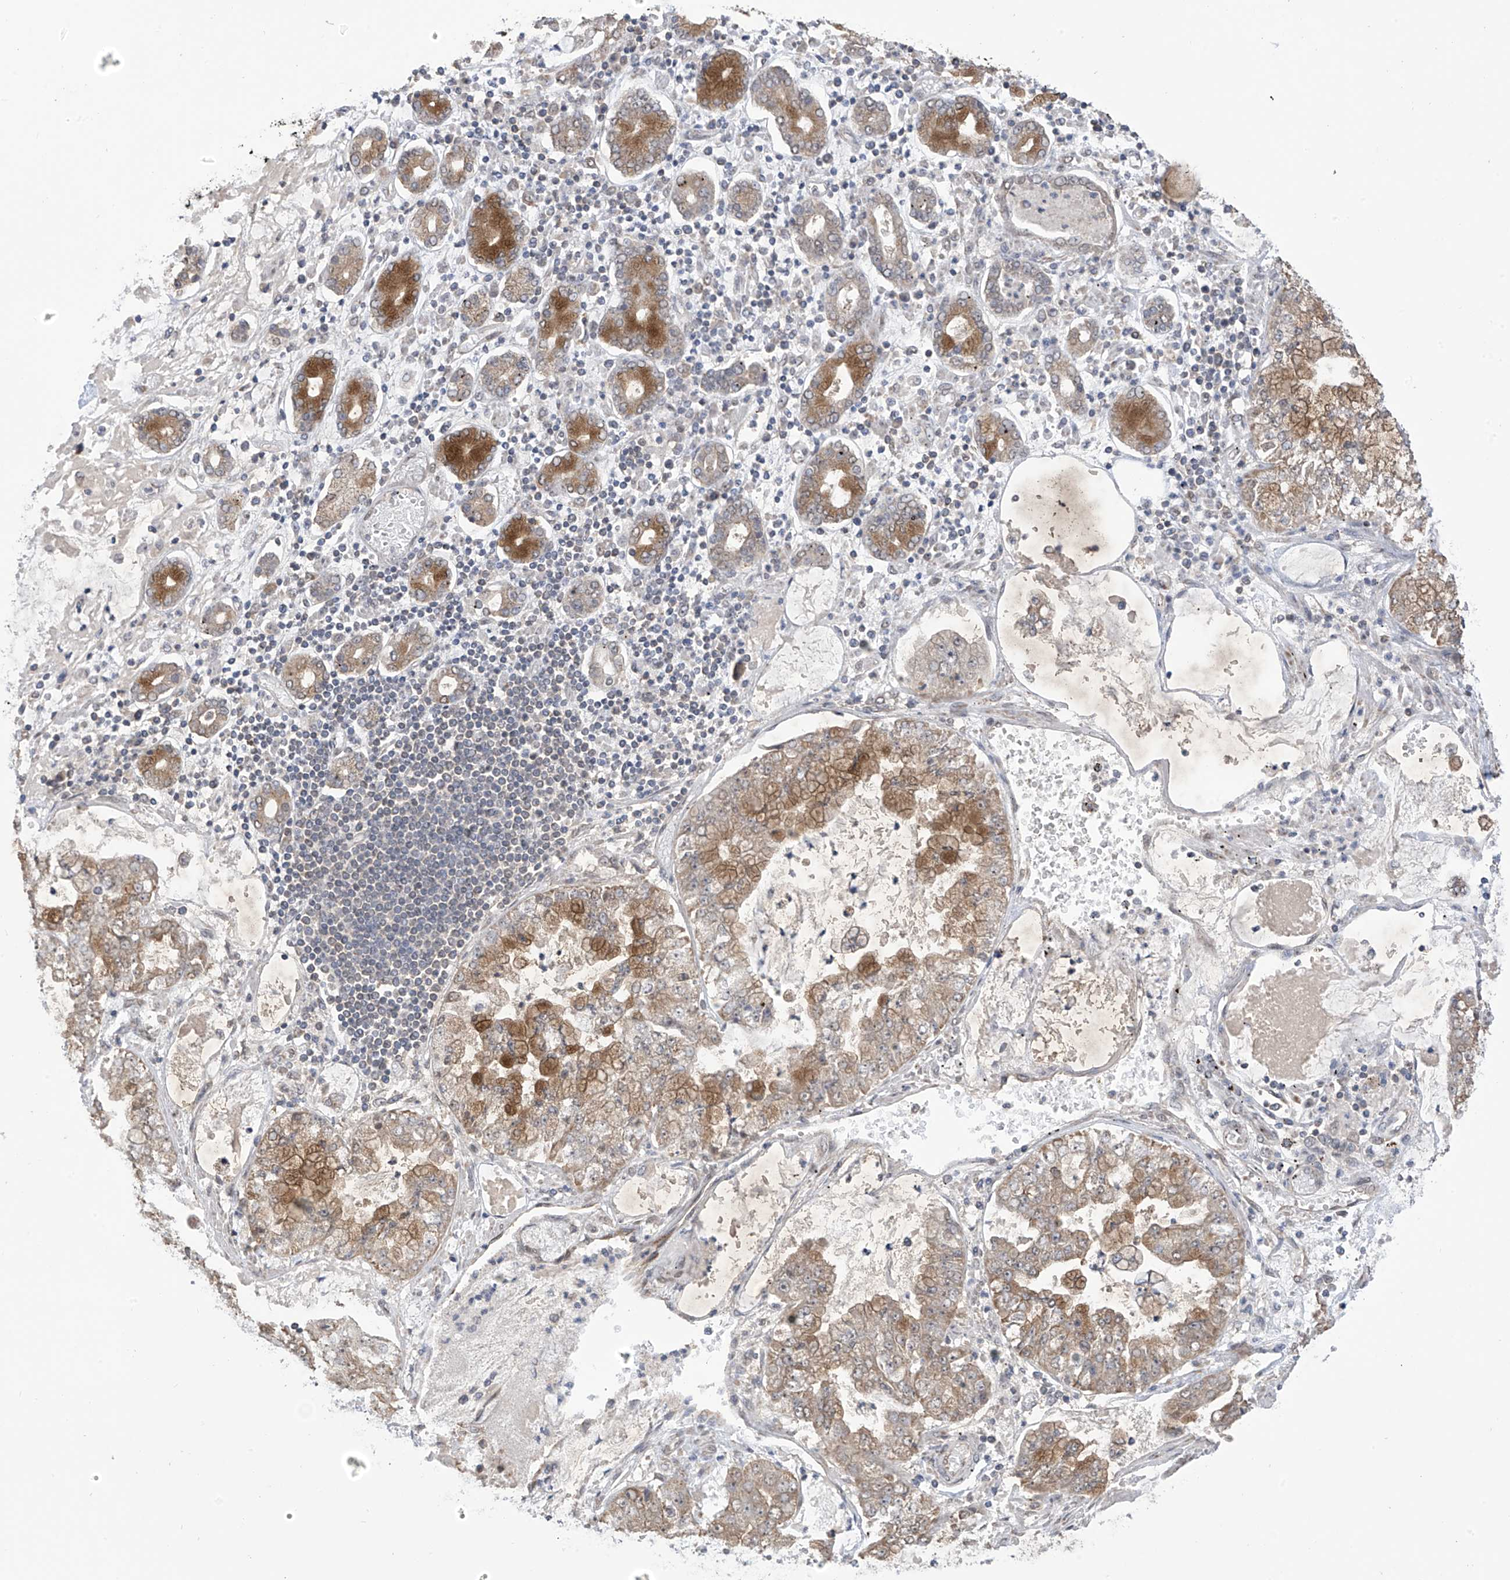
{"staining": {"intensity": "strong", "quantity": "25%-75%", "location": "cytoplasmic/membranous"}, "tissue": "stomach cancer", "cell_type": "Tumor cells", "image_type": "cancer", "snomed": [{"axis": "morphology", "description": "Adenocarcinoma, NOS"}, {"axis": "topography", "description": "Stomach"}], "caption": "The histopathology image exhibits a brown stain indicating the presence of a protein in the cytoplasmic/membranous of tumor cells in stomach cancer (adenocarcinoma).", "gene": "KIAA1522", "patient": {"sex": "male", "age": 76}}